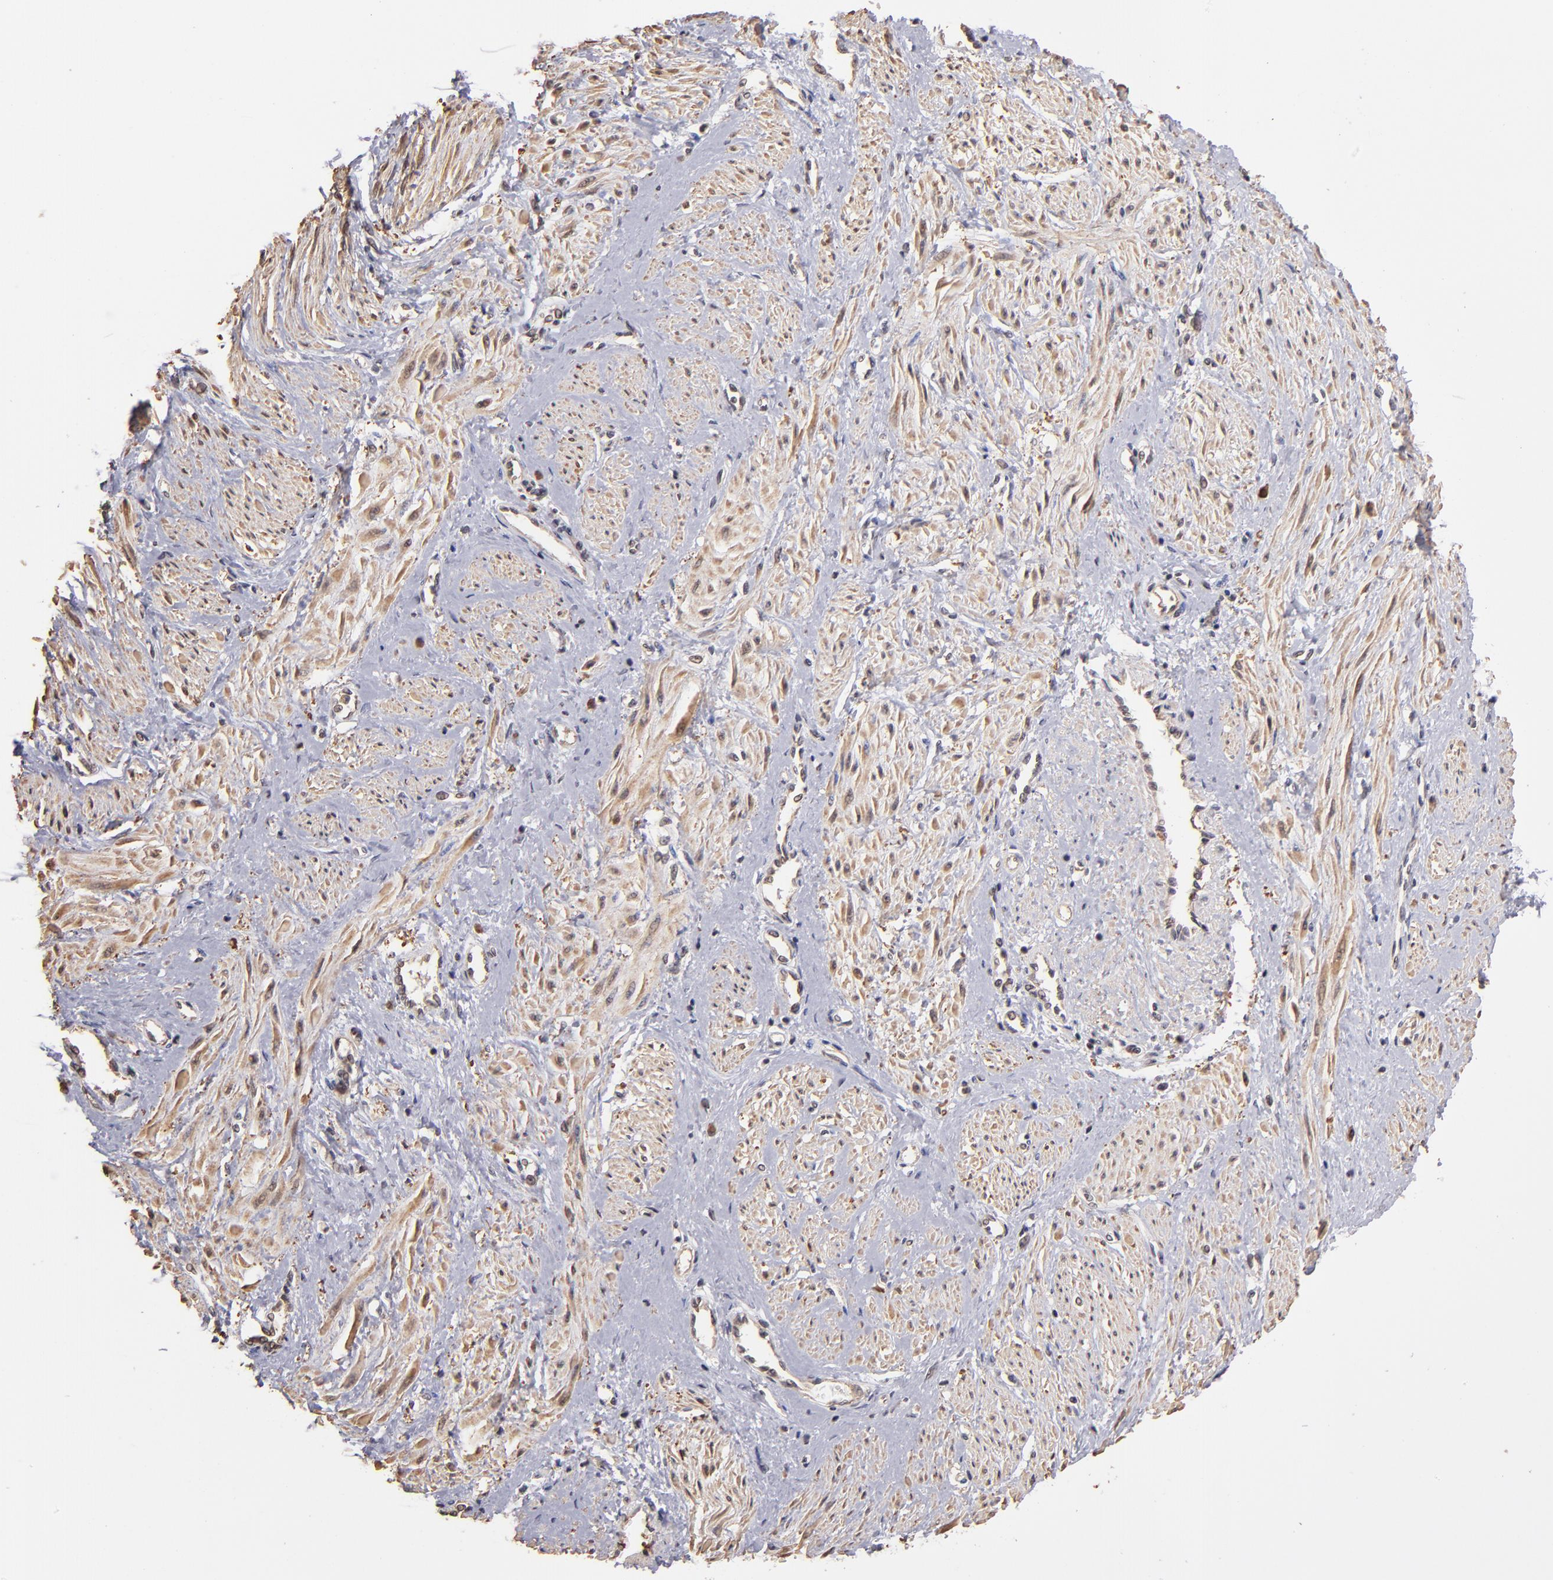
{"staining": {"intensity": "weak", "quantity": "25%-75%", "location": "cytoplasmic/membranous,nuclear"}, "tissue": "smooth muscle", "cell_type": "Smooth muscle cells", "image_type": "normal", "snomed": [{"axis": "morphology", "description": "Normal tissue, NOS"}, {"axis": "topography", "description": "Smooth muscle"}, {"axis": "topography", "description": "Uterus"}], "caption": "Human smooth muscle stained for a protein (brown) shows weak cytoplasmic/membranous,nuclear positive expression in approximately 25%-75% of smooth muscle cells.", "gene": "TERF2", "patient": {"sex": "female", "age": 39}}